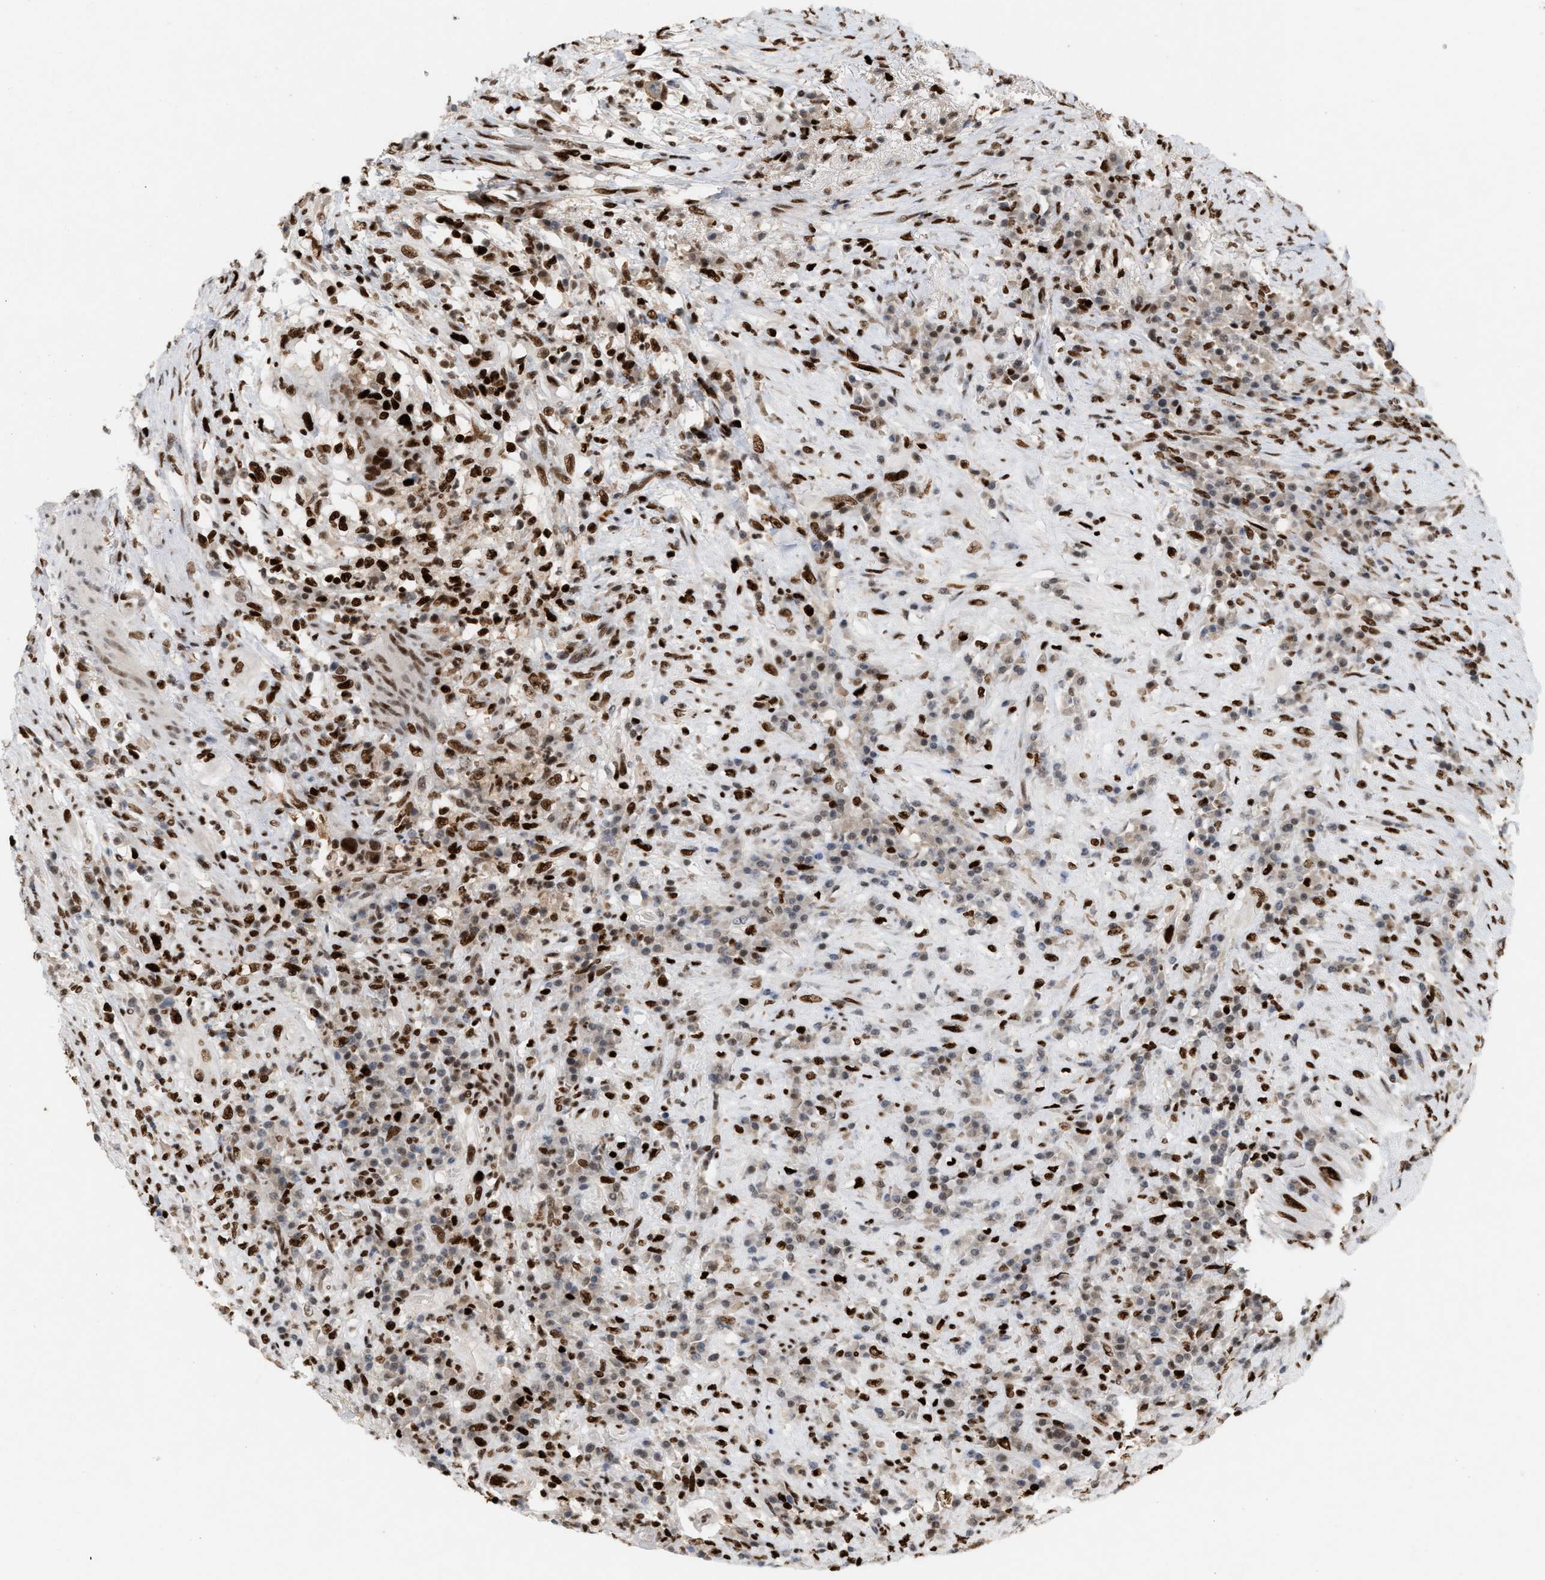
{"staining": {"intensity": "moderate", "quantity": ">75%", "location": "nuclear"}, "tissue": "colorectal cancer", "cell_type": "Tumor cells", "image_type": "cancer", "snomed": [{"axis": "morphology", "description": "Adenocarcinoma, NOS"}, {"axis": "topography", "description": "Rectum"}], "caption": "Protein staining by IHC shows moderate nuclear expression in approximately >75% of tumor cells in colorectal adenocarcinoma.", "gene": "RNASEK-C17orf49", "patient": {"sex": "female", "age": 89}}